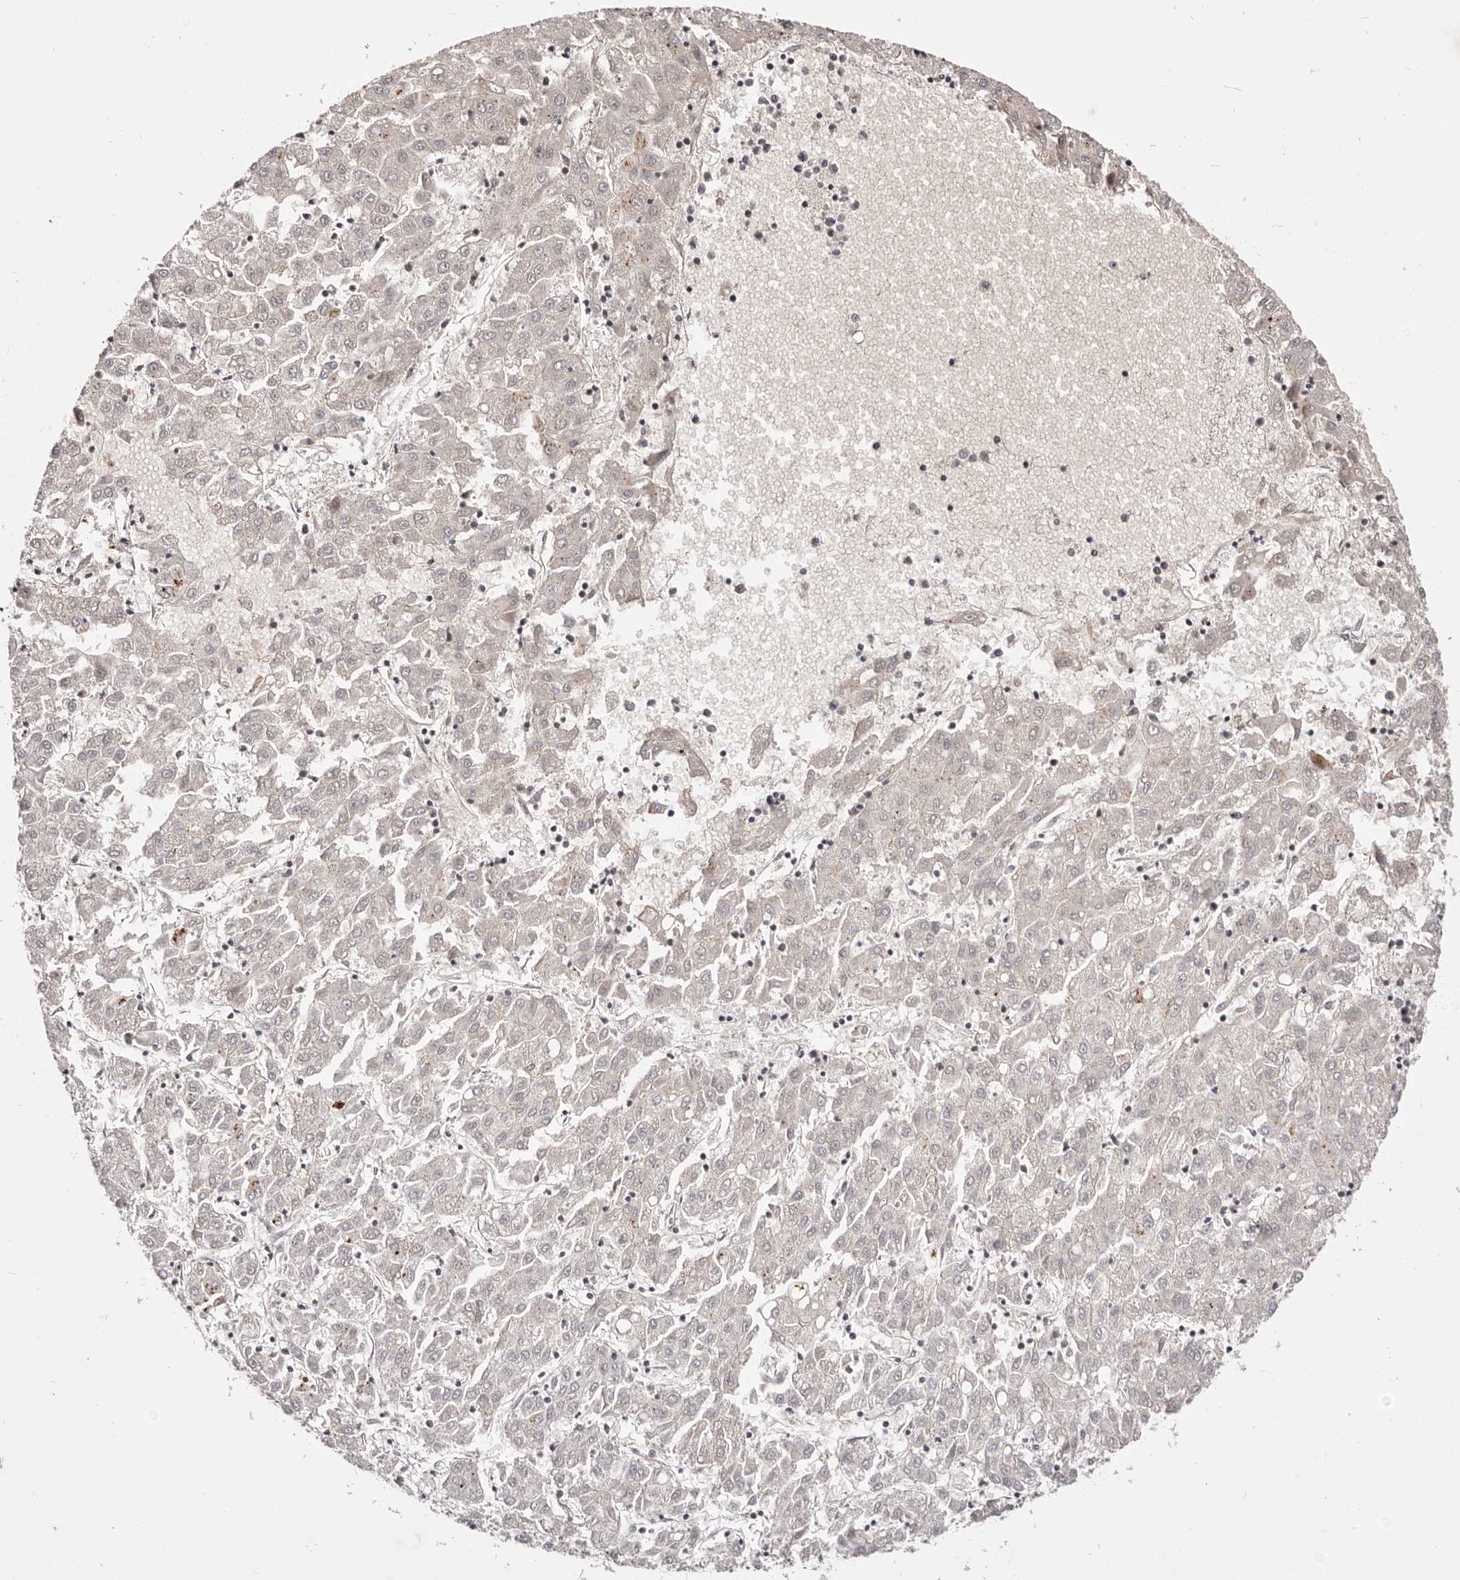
{"staining": {"intensity": "negative", "quantity": "none", "location": "none"}, "tissue": "liver cancer", "cell_type": "Tumor cells", "image_type": "cancer", "snomed": [{"axis": "morphology", "description": "Carcinoma, Hepatocellular, NOS"}, {"axis": "topography", "description": "Liver"}], "caption": "This is an immunohistochemistry micrograph of liver cancer. There is no expression in tumor cells.", "gene": "WRN", "patient": {"sex": "male", "age": 72}}